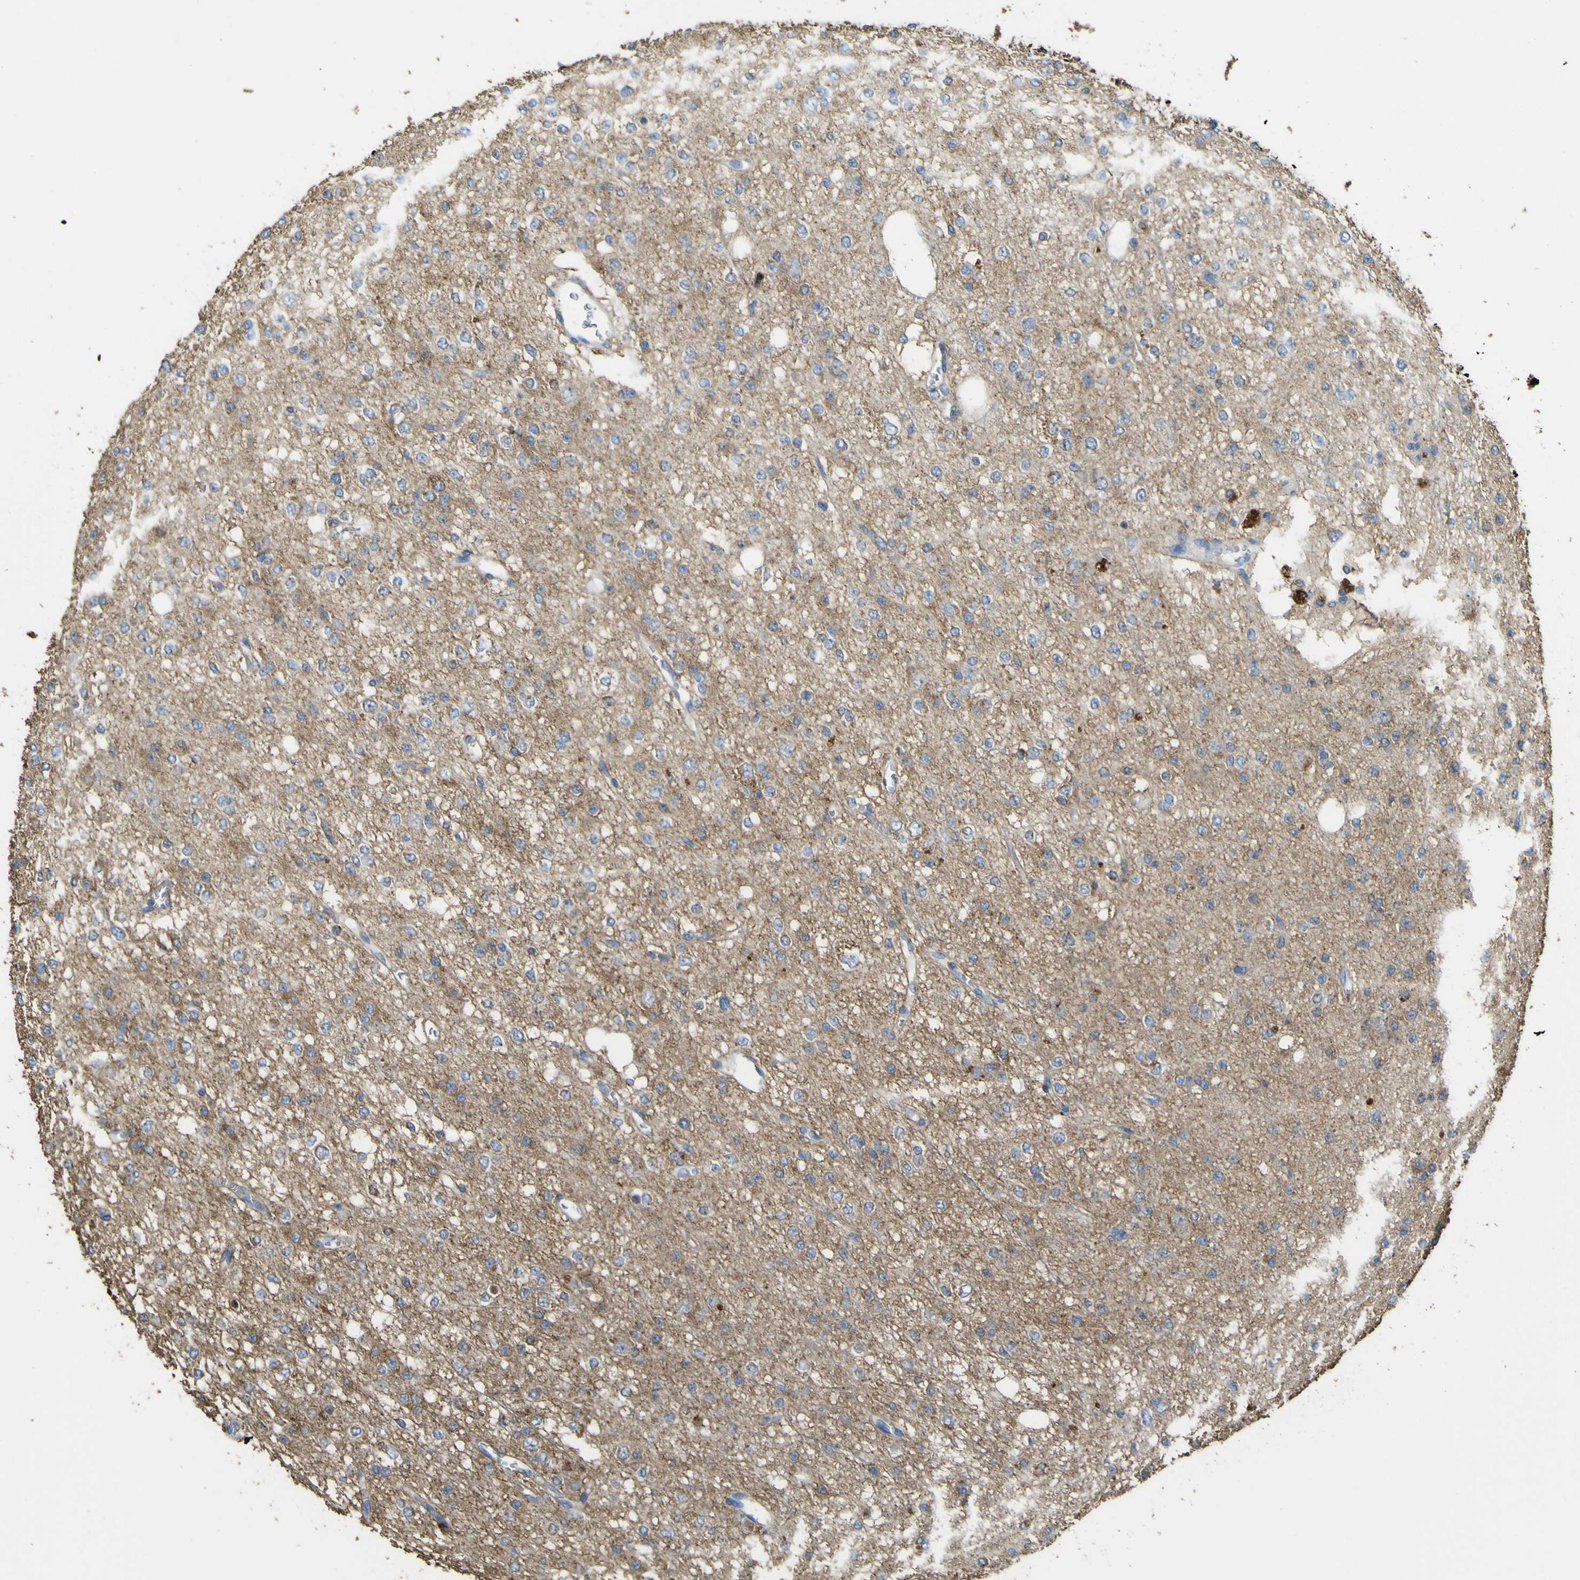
{"staining": {"intensity": "negative", "quantity": "none", "location": "none"}, "tissue": "glioma", "cell_type": "Tumor cells", "image_type": "cancer", "snomed": [{"axis": "morphology", "description": "Glioma, malignant, Low grade"}, {"axis": "topography", "description": "Brain"}], "caption": "IHC micrograph of human glioma stained for a protein (brown), which shows no staining in tumor cells. (DAB (3,3'-diaminobenzidine) immunohistochemistry with hematoxylin counter stain).", "gene": "ACSL3", "patient": {"sex": "male", "age": 38}}